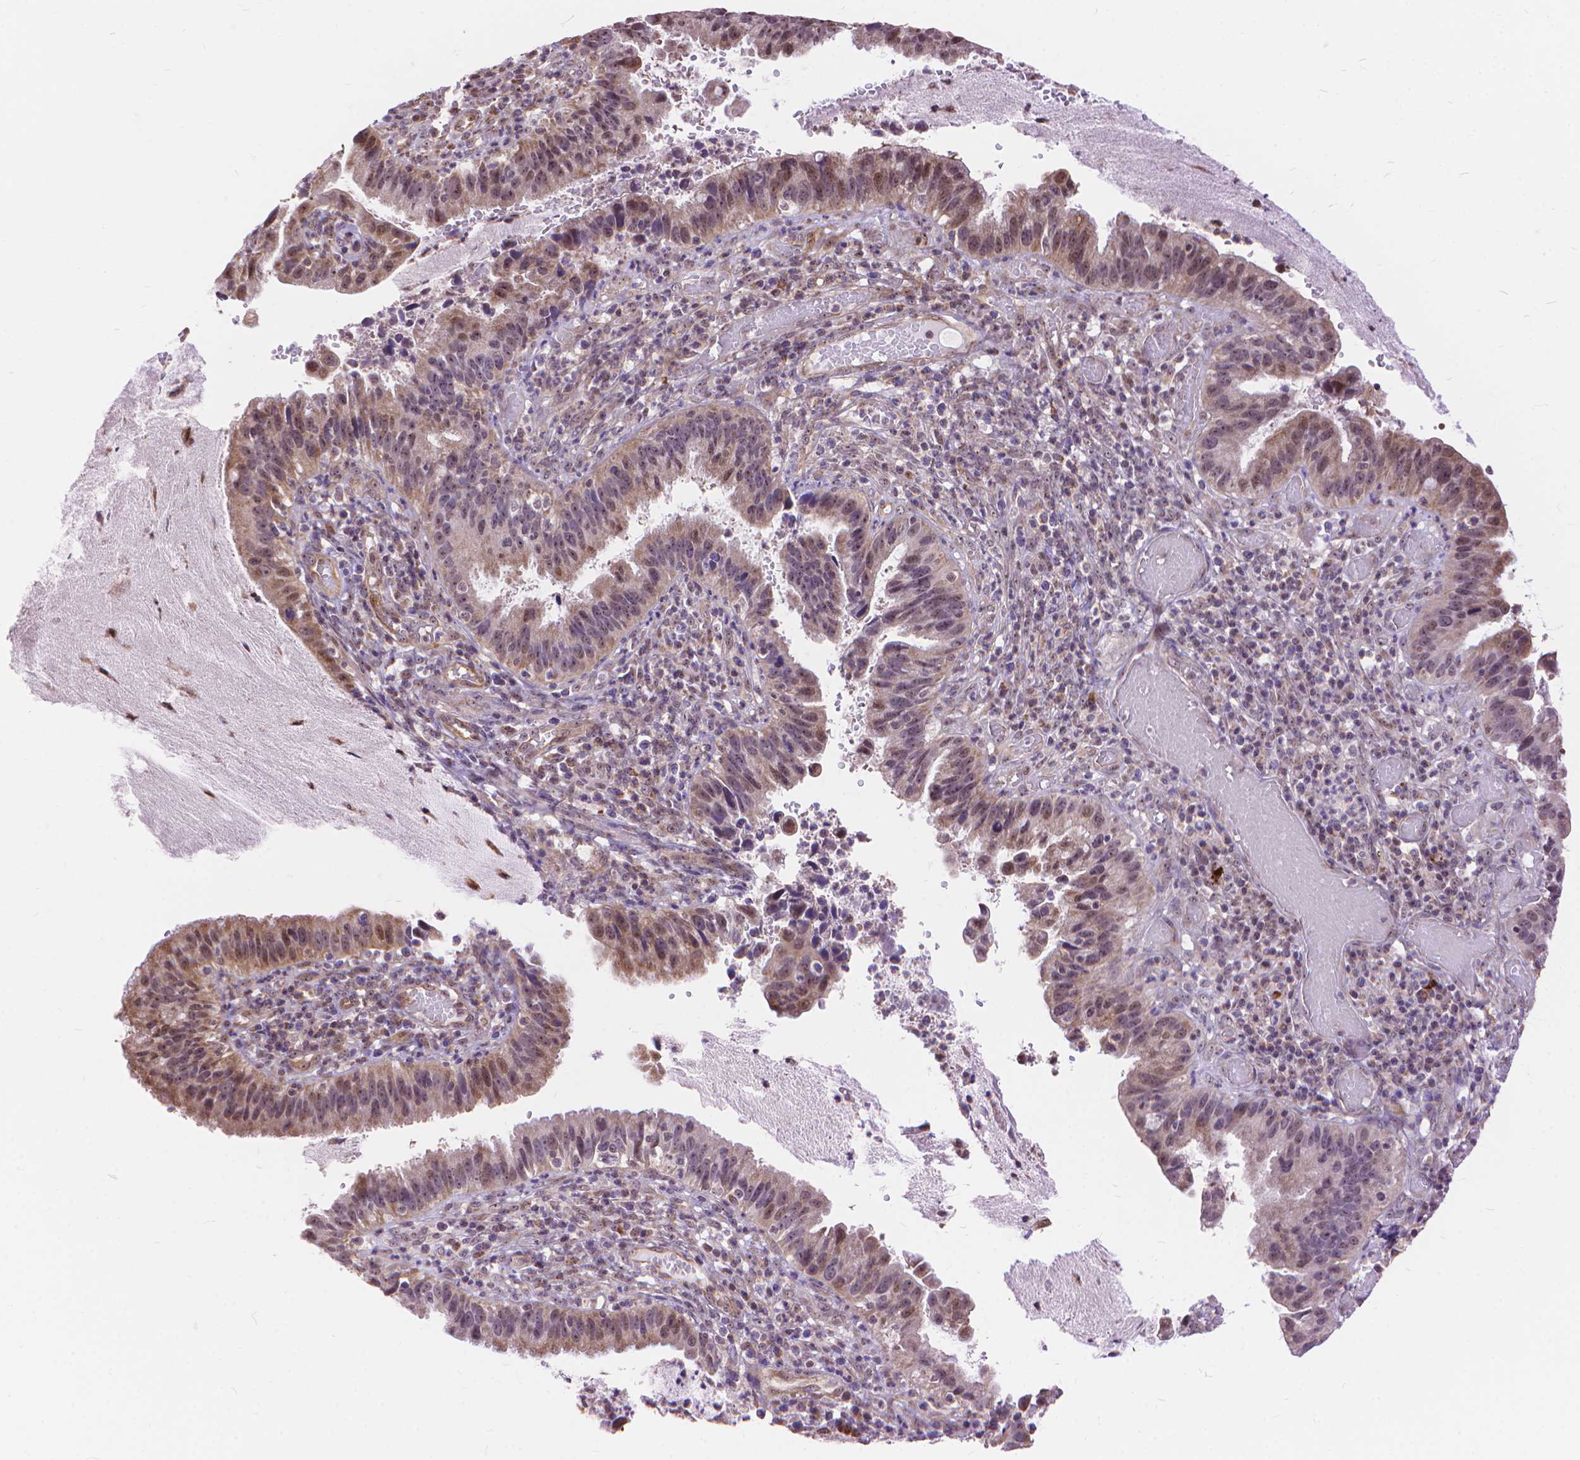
{"staining": {"intensity": "moderate", "quantity": "<25%", "location": "nuclear"}, "tissue": "cervical cancer", "cell_type": "Tumor cells", "image_type": "cancer", "snomed": [{"axis": "morphology", "description": "Adenocarcinoma, NOS"}, {"axis": "topography", "description": "Cervix"}], "caption": "Moderate nuclear staining is present in approximately <25% of tumor cells in adenocarcinoma (cervical).", "gene": "TMEM135", "patient": {"sex": "female", "age": 34}}